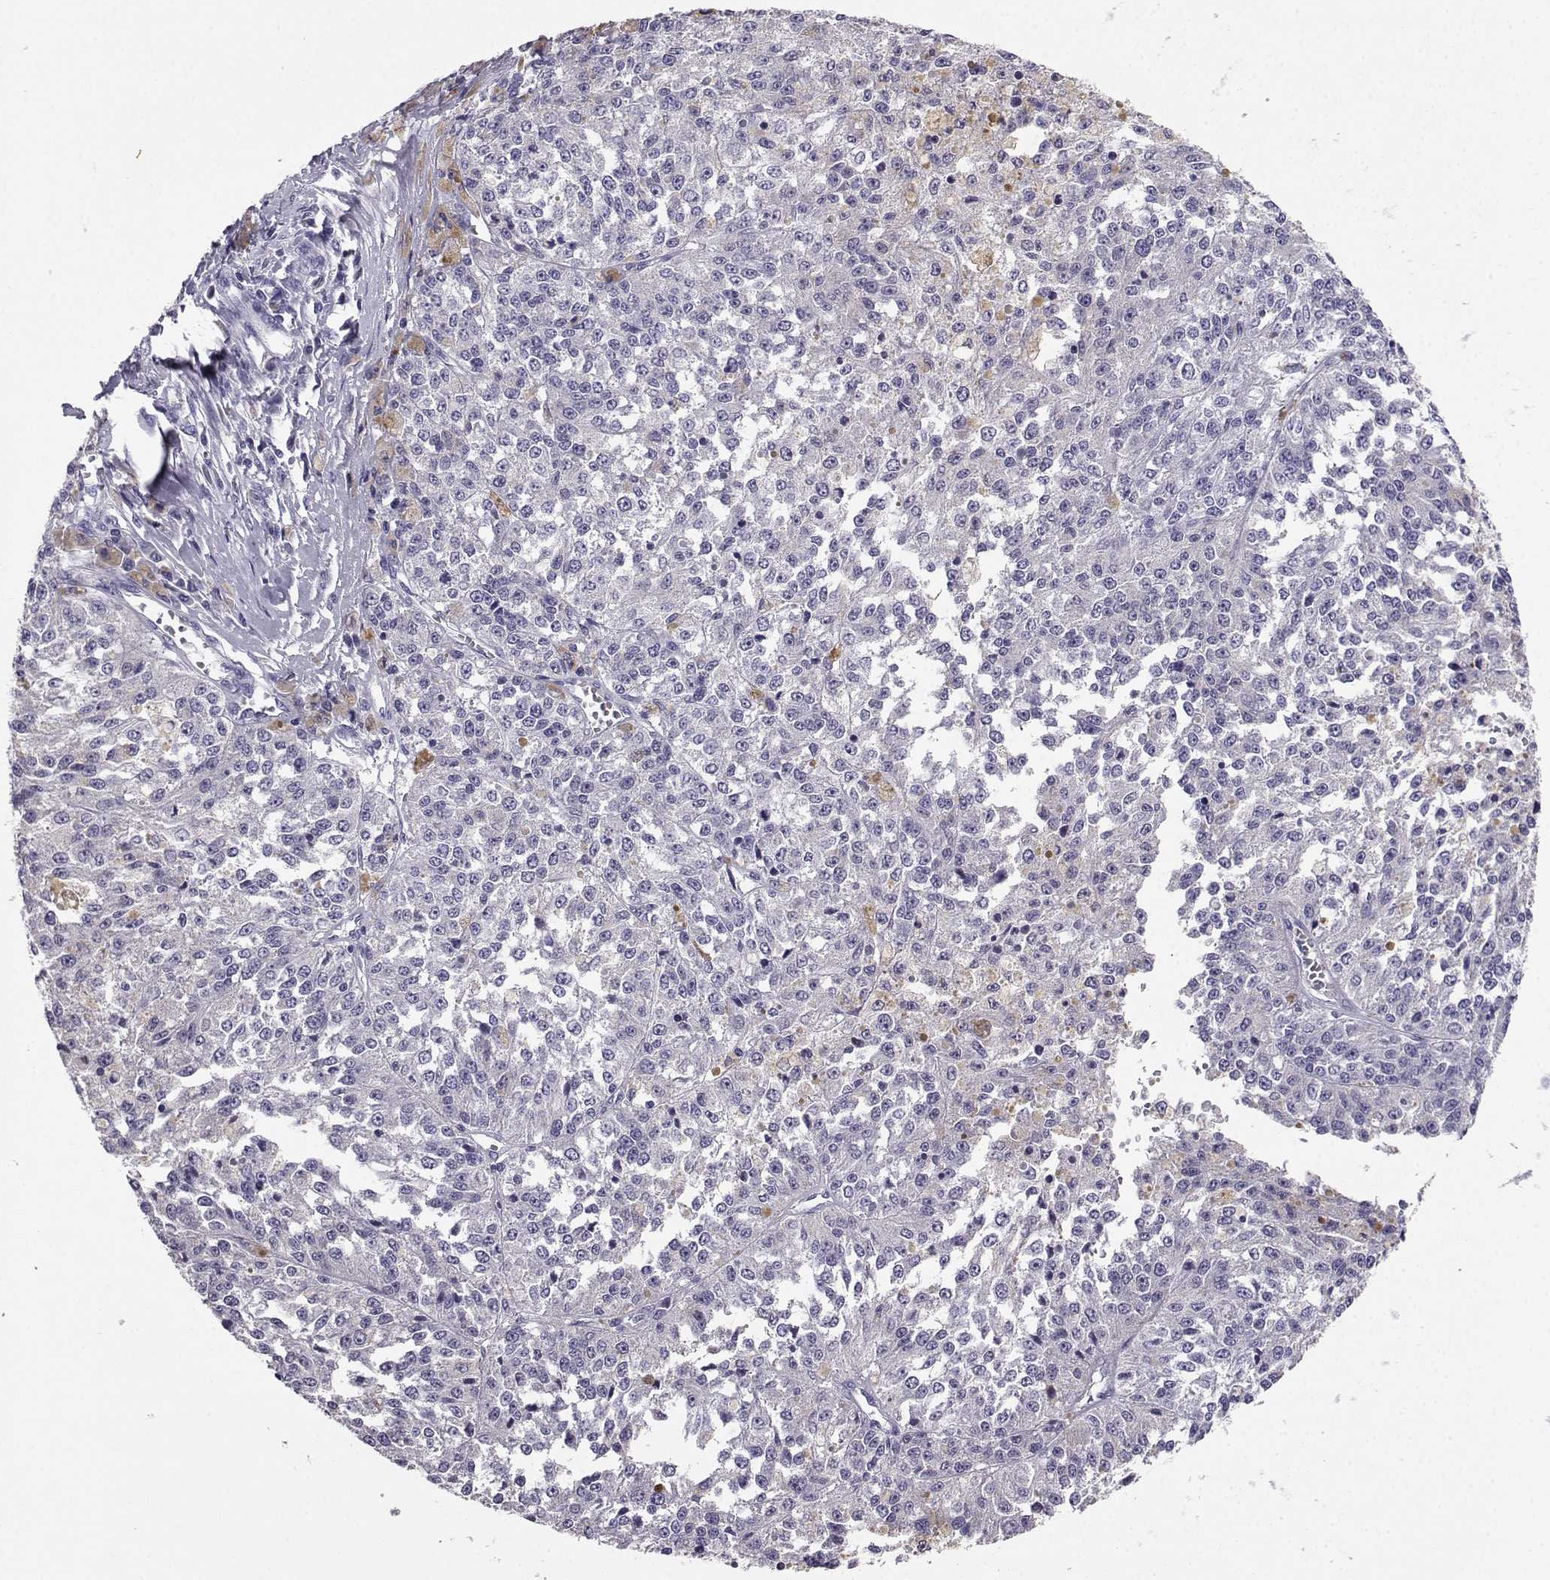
{"staining": {"intensity": "negative", "quantity": "none", "location": "none"}, "tissue": "melanoma", "cell_type": "Tumor cells", "image_type": "cancer", "snomed": [{"axis": "morphology", "description": "Malignant melanoma, Metastatic site"}, {"axis": "topography", "description": "Lymph node"}], "caption": "IHC of human malignant melanoma (metastatic site) reveals no positivity in tumor cells.", "gene": "SPAG11B", "patient": {"sex": "female", "age": 64}}